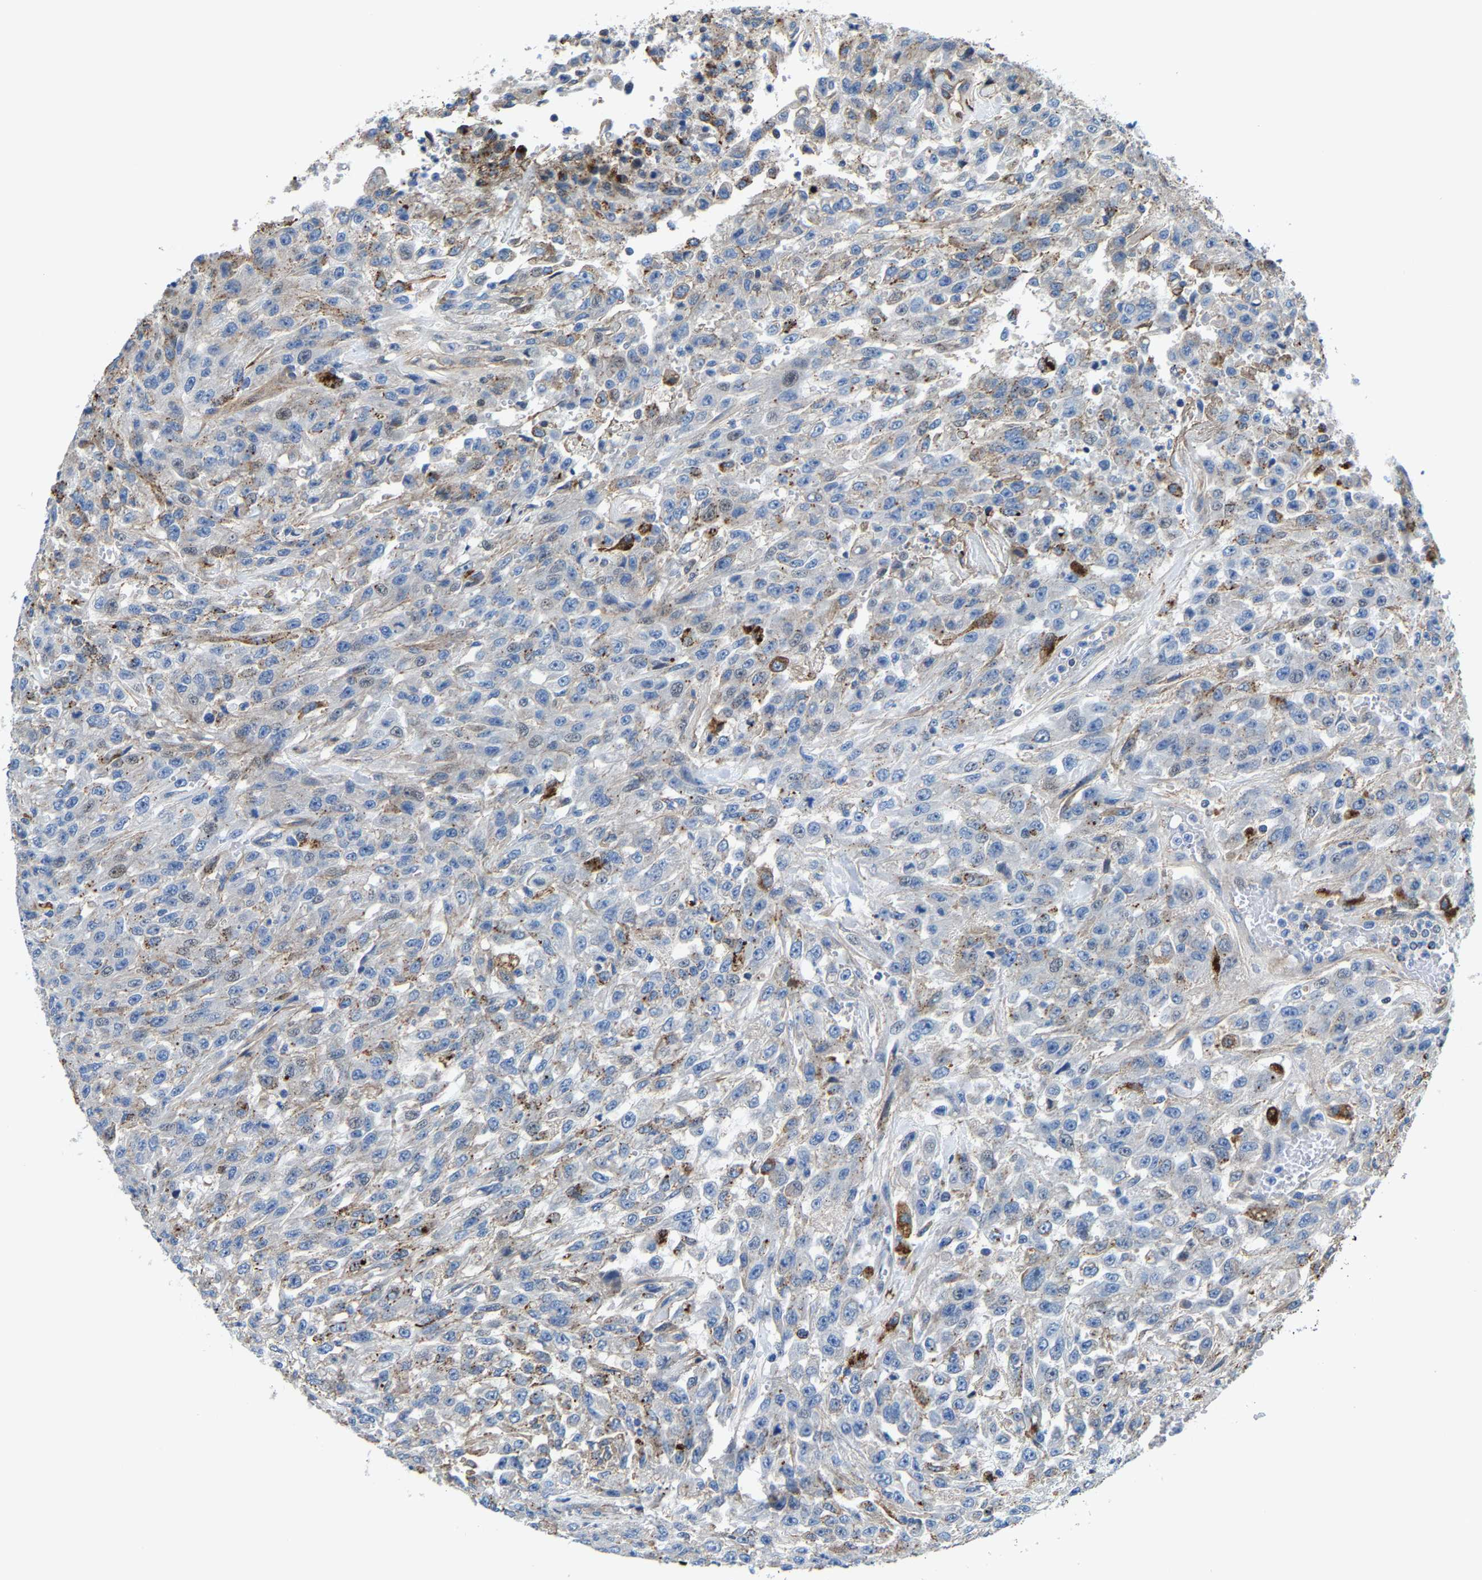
{"staining": {"intensity": "negative", "quantity": "none", "location": "none"}, "tissue": "urothelial cancer", "cell_type": "Tumor cells", "image_type": "cancer", "snomed": [{"axis": "morphology", "description": "Urothelial carcinoma, High grade"}, {"axis": "topography", "description": "Urinary bladder"}], "caption": "There is no significant expression in tumor cells of urothelial cancer.", "gene": "DPP7", "patient": {"sex": "male", "age": 46}}